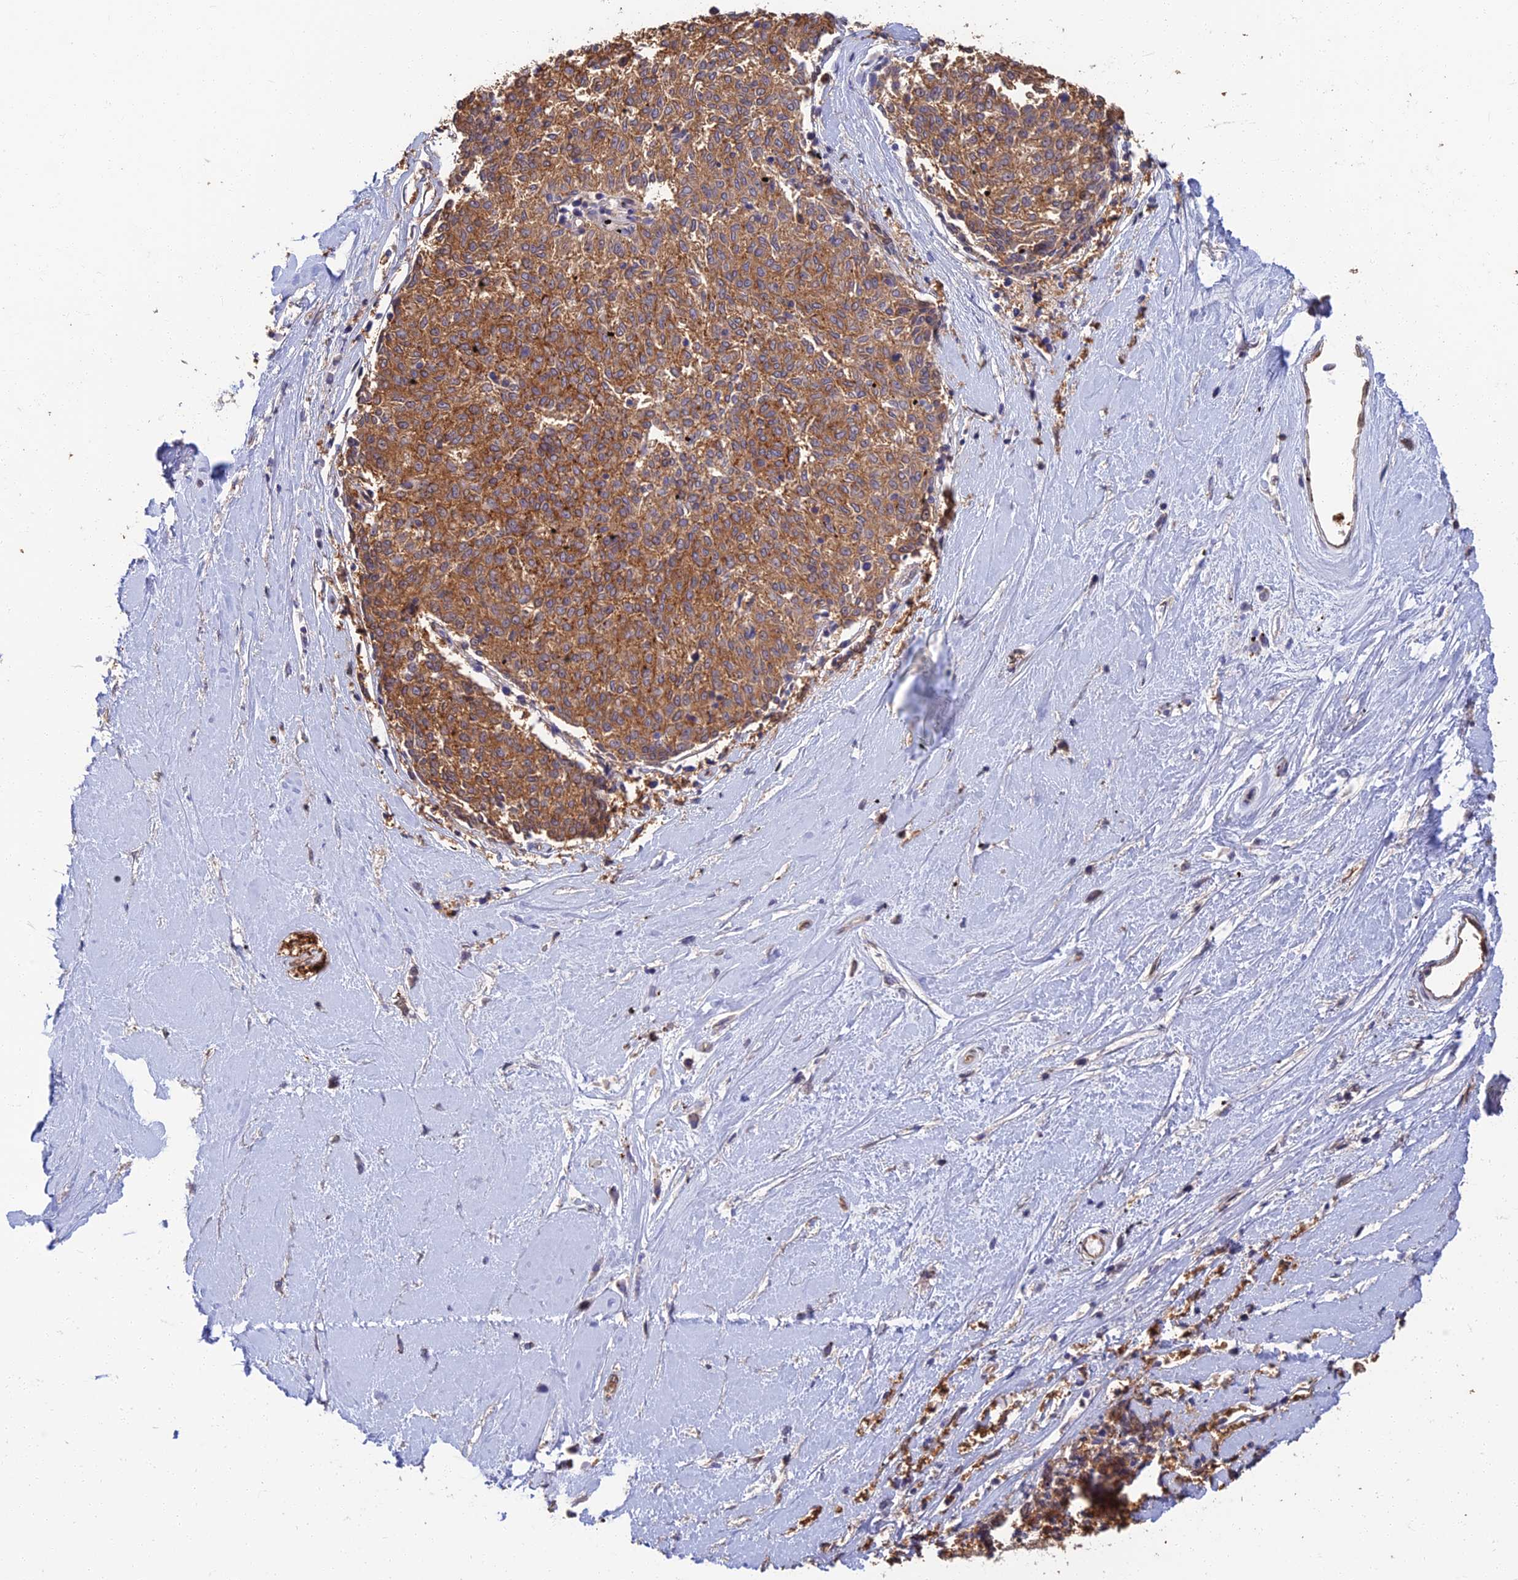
{"staining": {"intensity": "moderate", "quantity": ">75%", "location": "cytoplasmic/membranous"}, "tissue": "melanoma", "cell_type": "Tumor cells", "image_type": "cancer", "snomed": [{"axis": "morphology", "description": "Malignant melanoma, NOS"}, {"axis": "topography", "description": "Skin"}], "caption": "Human malignant melanoma stained for a protein (brown) reveals moderate cytoplasmic/membranous positive positivity in approximately >75% of tumor cells.", "gene": "LRRN3", "patient": {"sex": "female", "age": 72}}